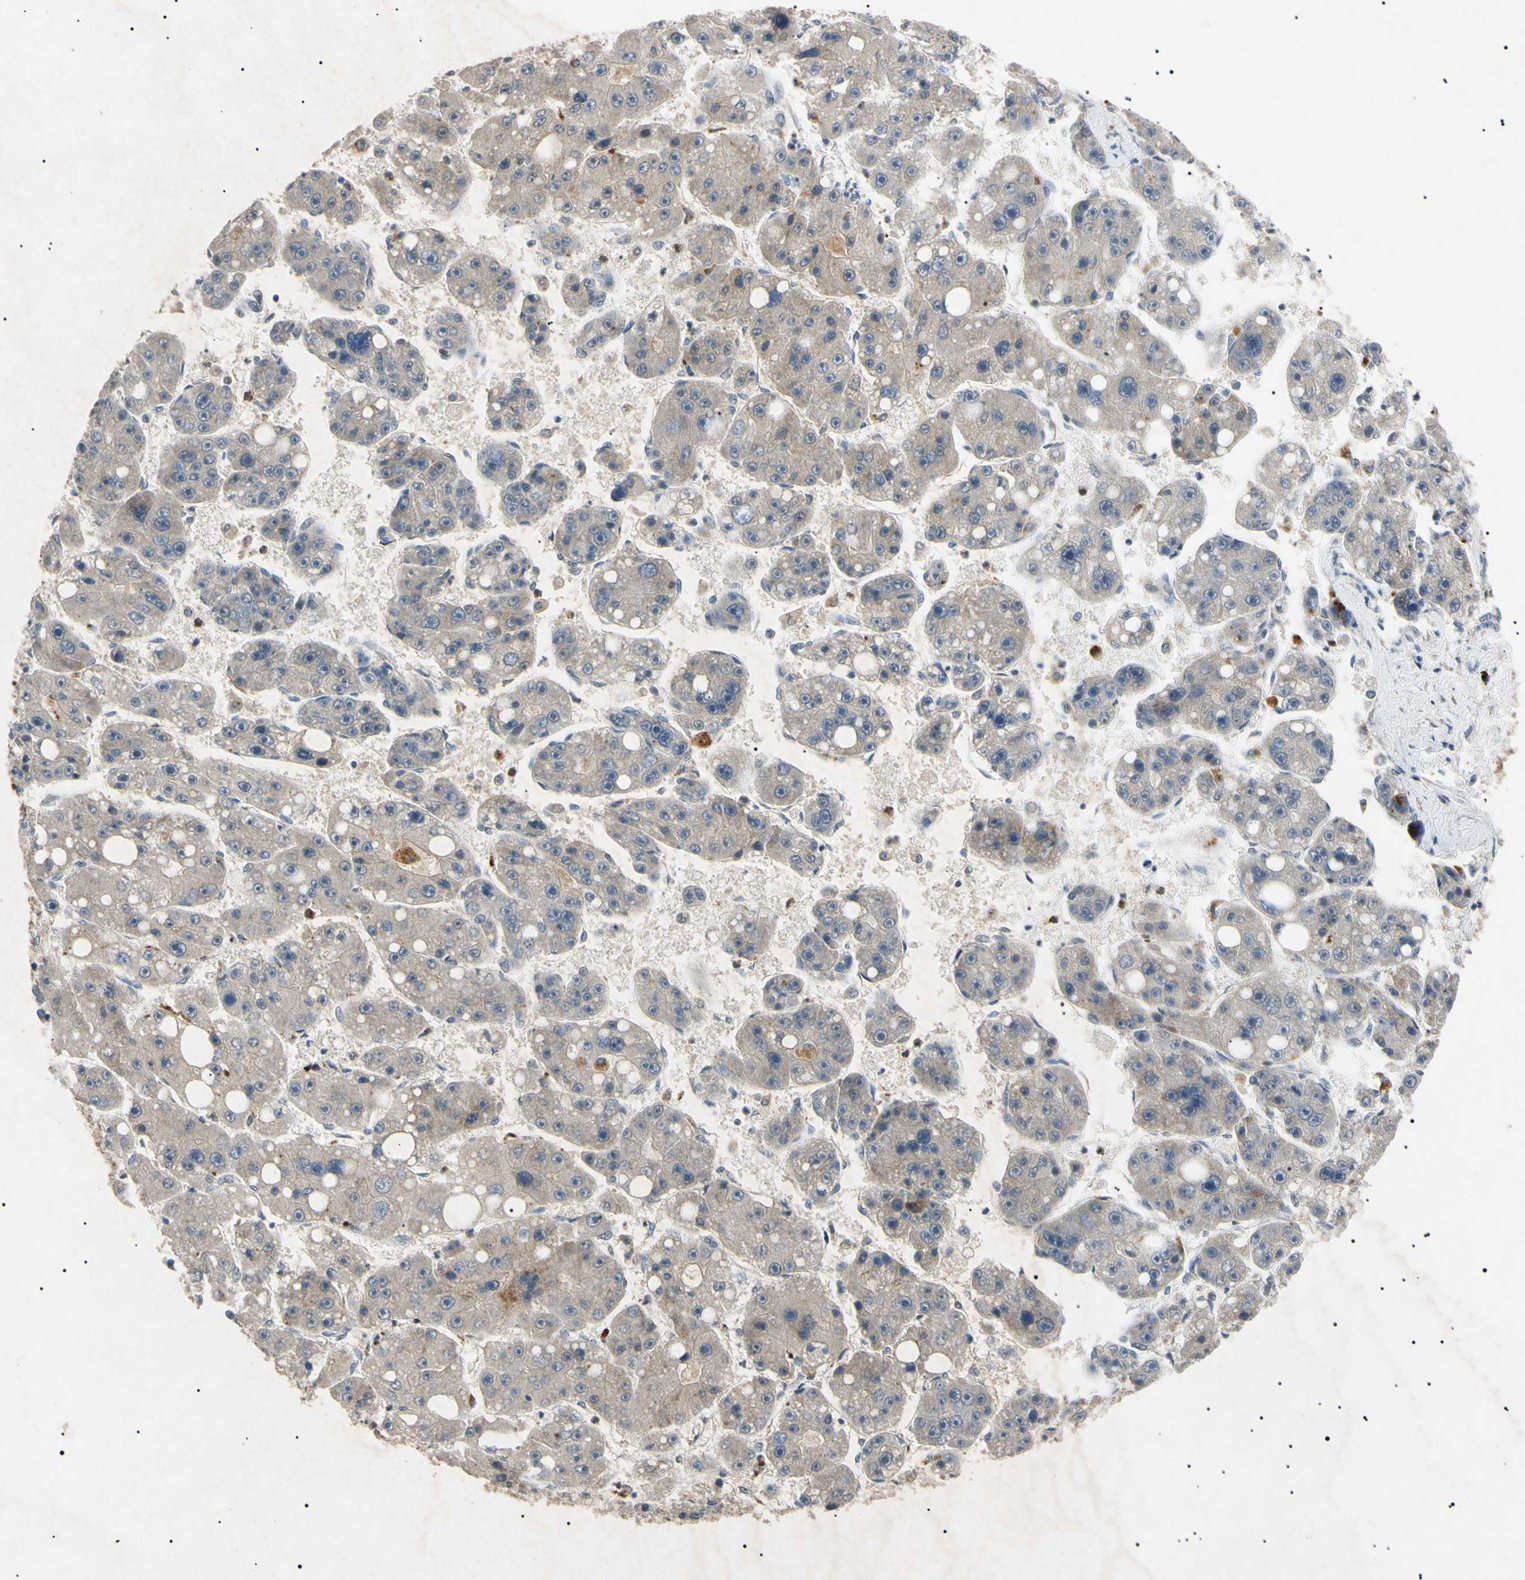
{"staining": {"intensity": "weak", "quantity": ">75%", "location": "cytoplasmic/membranous"}, "tissue": "liver cancer", "cell_type": "Tumor cells", "image_type": "cancer", "snomed": [{"axis": "morphology", "description": "Carcinoma, Hepatocellular, NOS"}, {"axis": "topography", "description": "Liver"}], "caption": "DAB immunohistochemical staining of human hepatocellular carcinoma (liver) reveals weak cytoplasmic/membranous protein staining in about >75% of tumor cells.", "gene": "TUBB4A", "patient": {"sex": "female", "age": 61}}